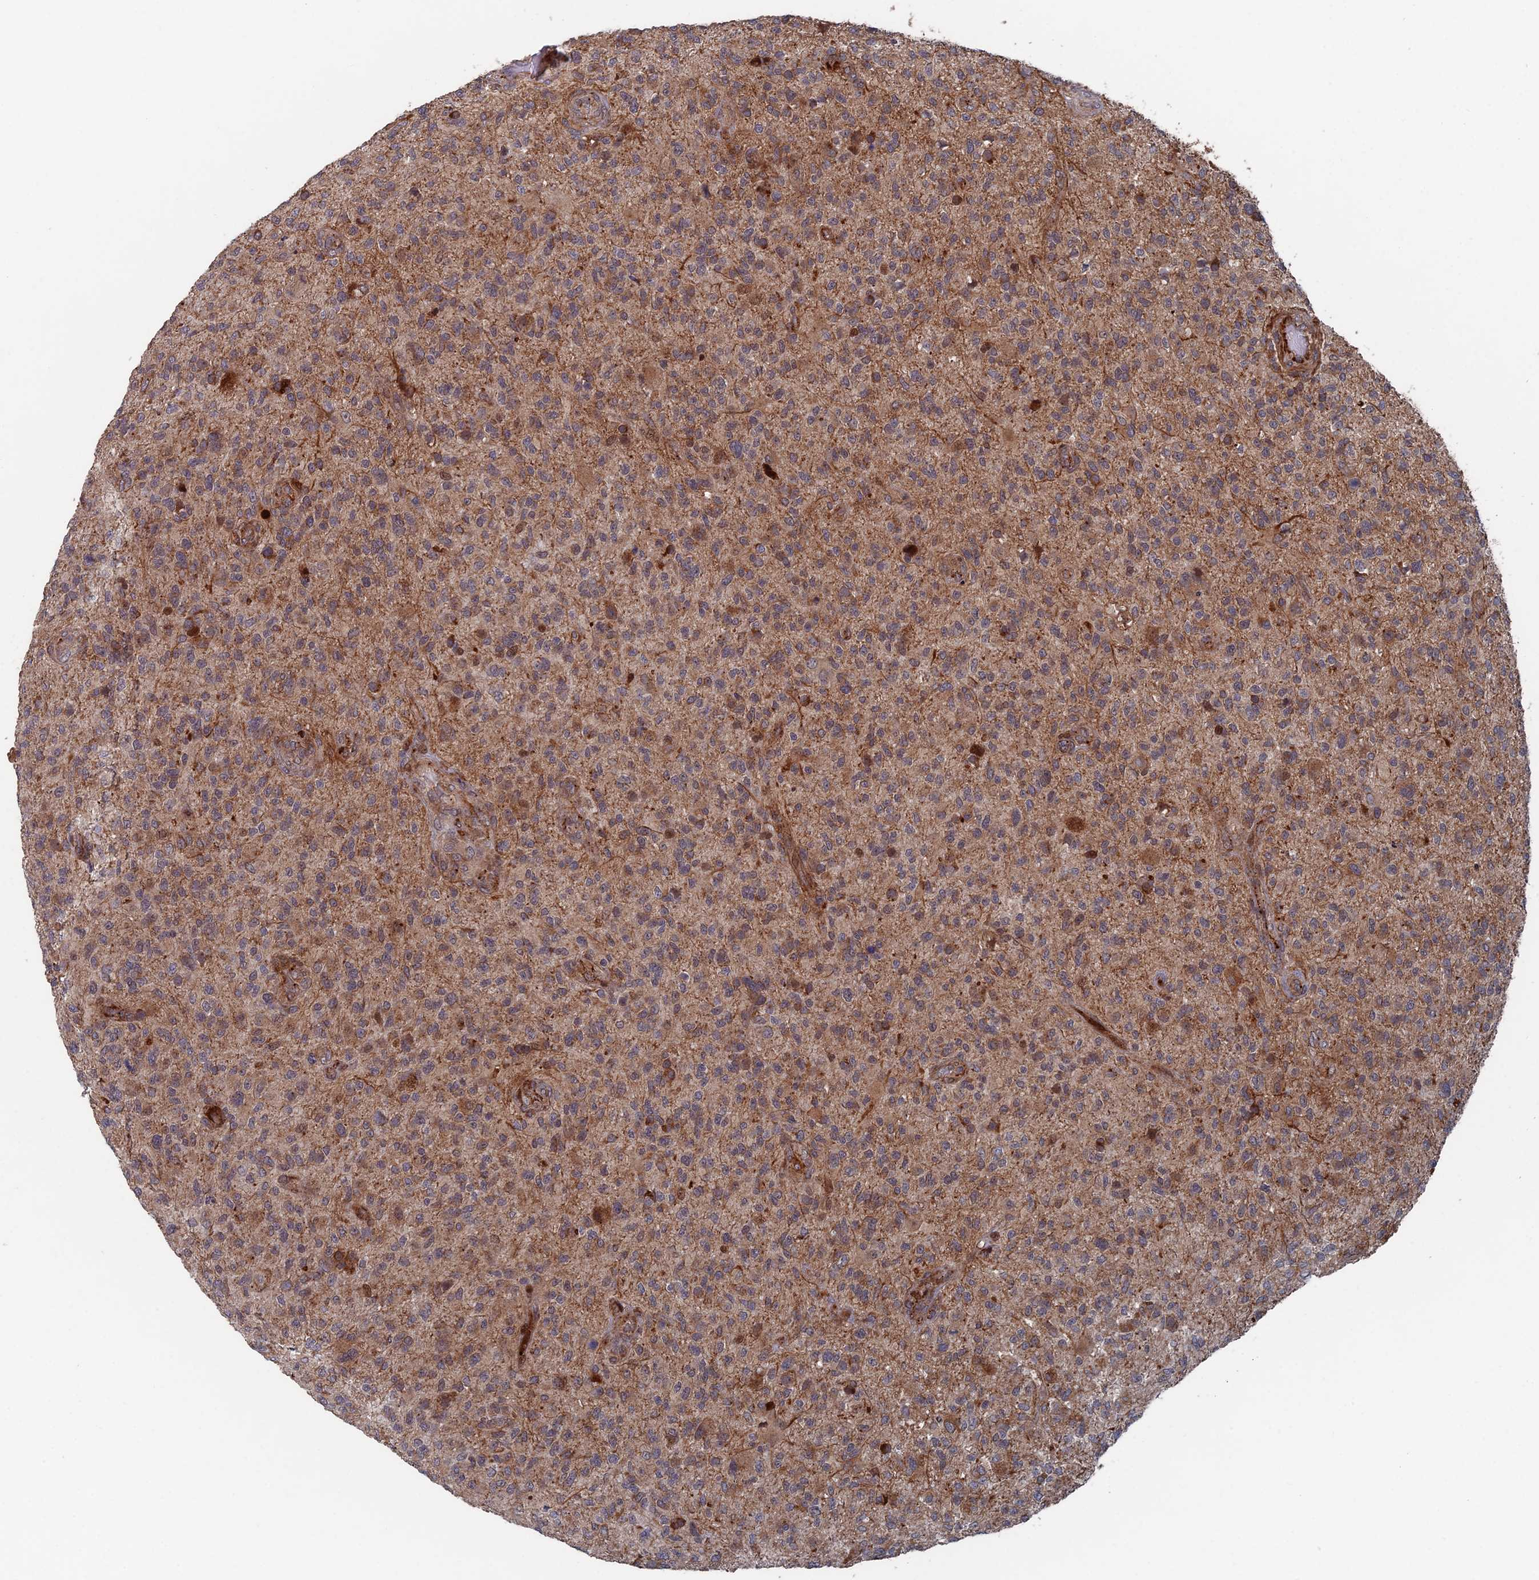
{"staining": {"intensity": "strong", "quantity": "<25%", "location": "cytoplasmic/membranous"}, "tissue": "glioma", "cell_type": "Tumor cells", "image_type": "cancer", "snomed": [{"axis": "morphology", "description": "Glioma, malignant, High grade"}, {"axis": "topography", "description": "Brain"}], "caption": "IHC micrograph of neoplastic tissue: glioma stained using IHC exhibits medium levels of strong protein expression localized specifically in the cytoplasmic/membranous of tumor cells, appearing as a cytoplasmic/membranous brown color.", "gene": "GTF2IRD1", "patient": {"sex": "male", "age": 47}}